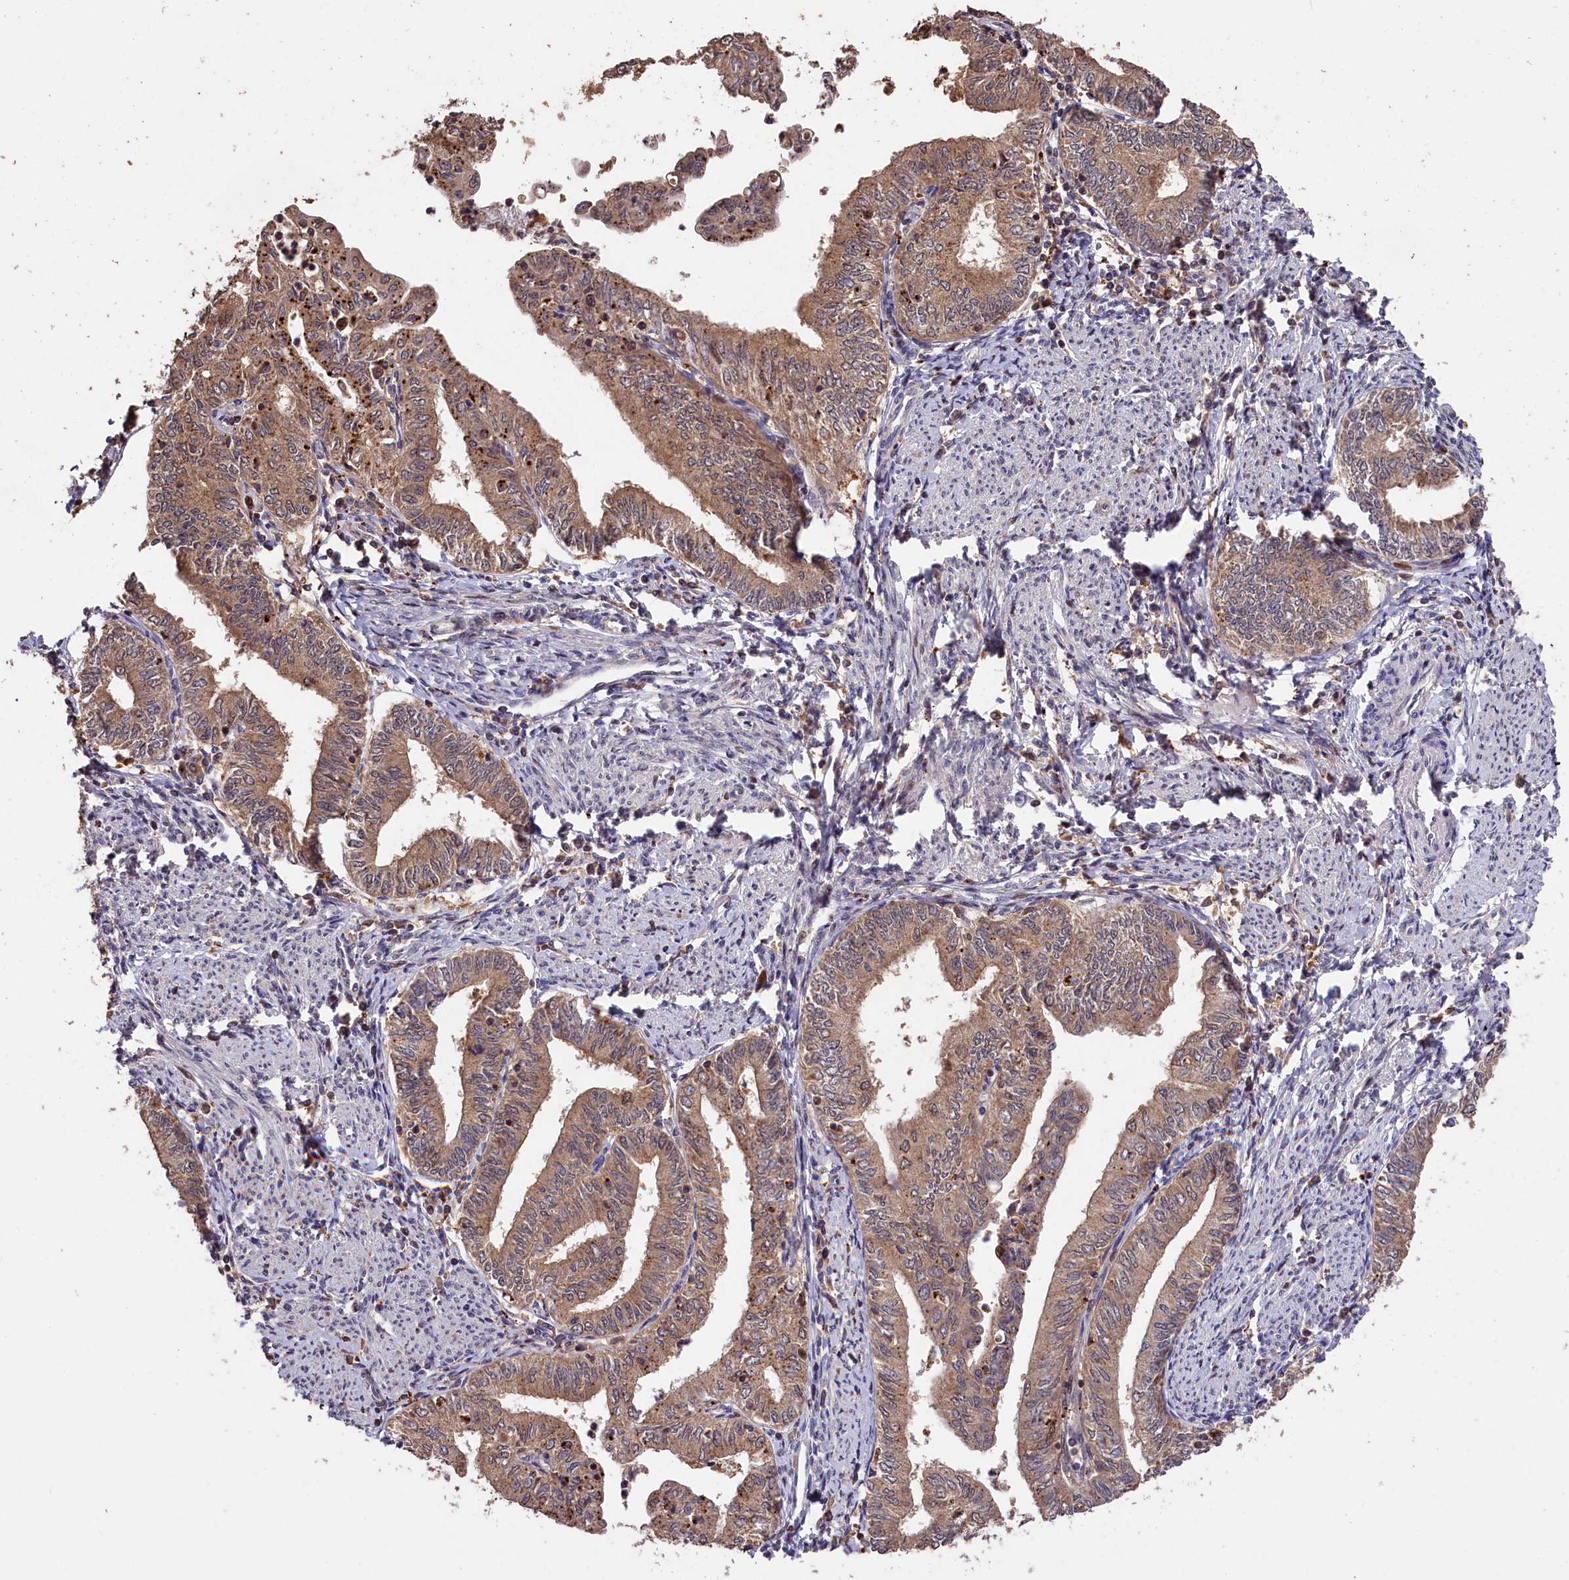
{"staining": {"intensity": "moderate", "quantity": ">75%", "location": "cytoplasmic/membranous"}, "tissue": "endometrial cancer", "cell_type": "Tumor cells", "image_type": "cancer", "snomed": [{"axis": "morphology", "description": "Adenocarcinoma, NOS"}, {"axis": "topography", "description": "Endometrium"}], "caption": "Protein staining of endometrial cancer tissue exhibits moderate cytoplasmic/membranous expression in approximately >75% of tumor cells. Using DAB (brown) and hematoxylin (blue) stains, captured at high magnification using brightfield microscopy.", "gene": "PHAF1", "patient": {"sex": "female", "age": 66}}